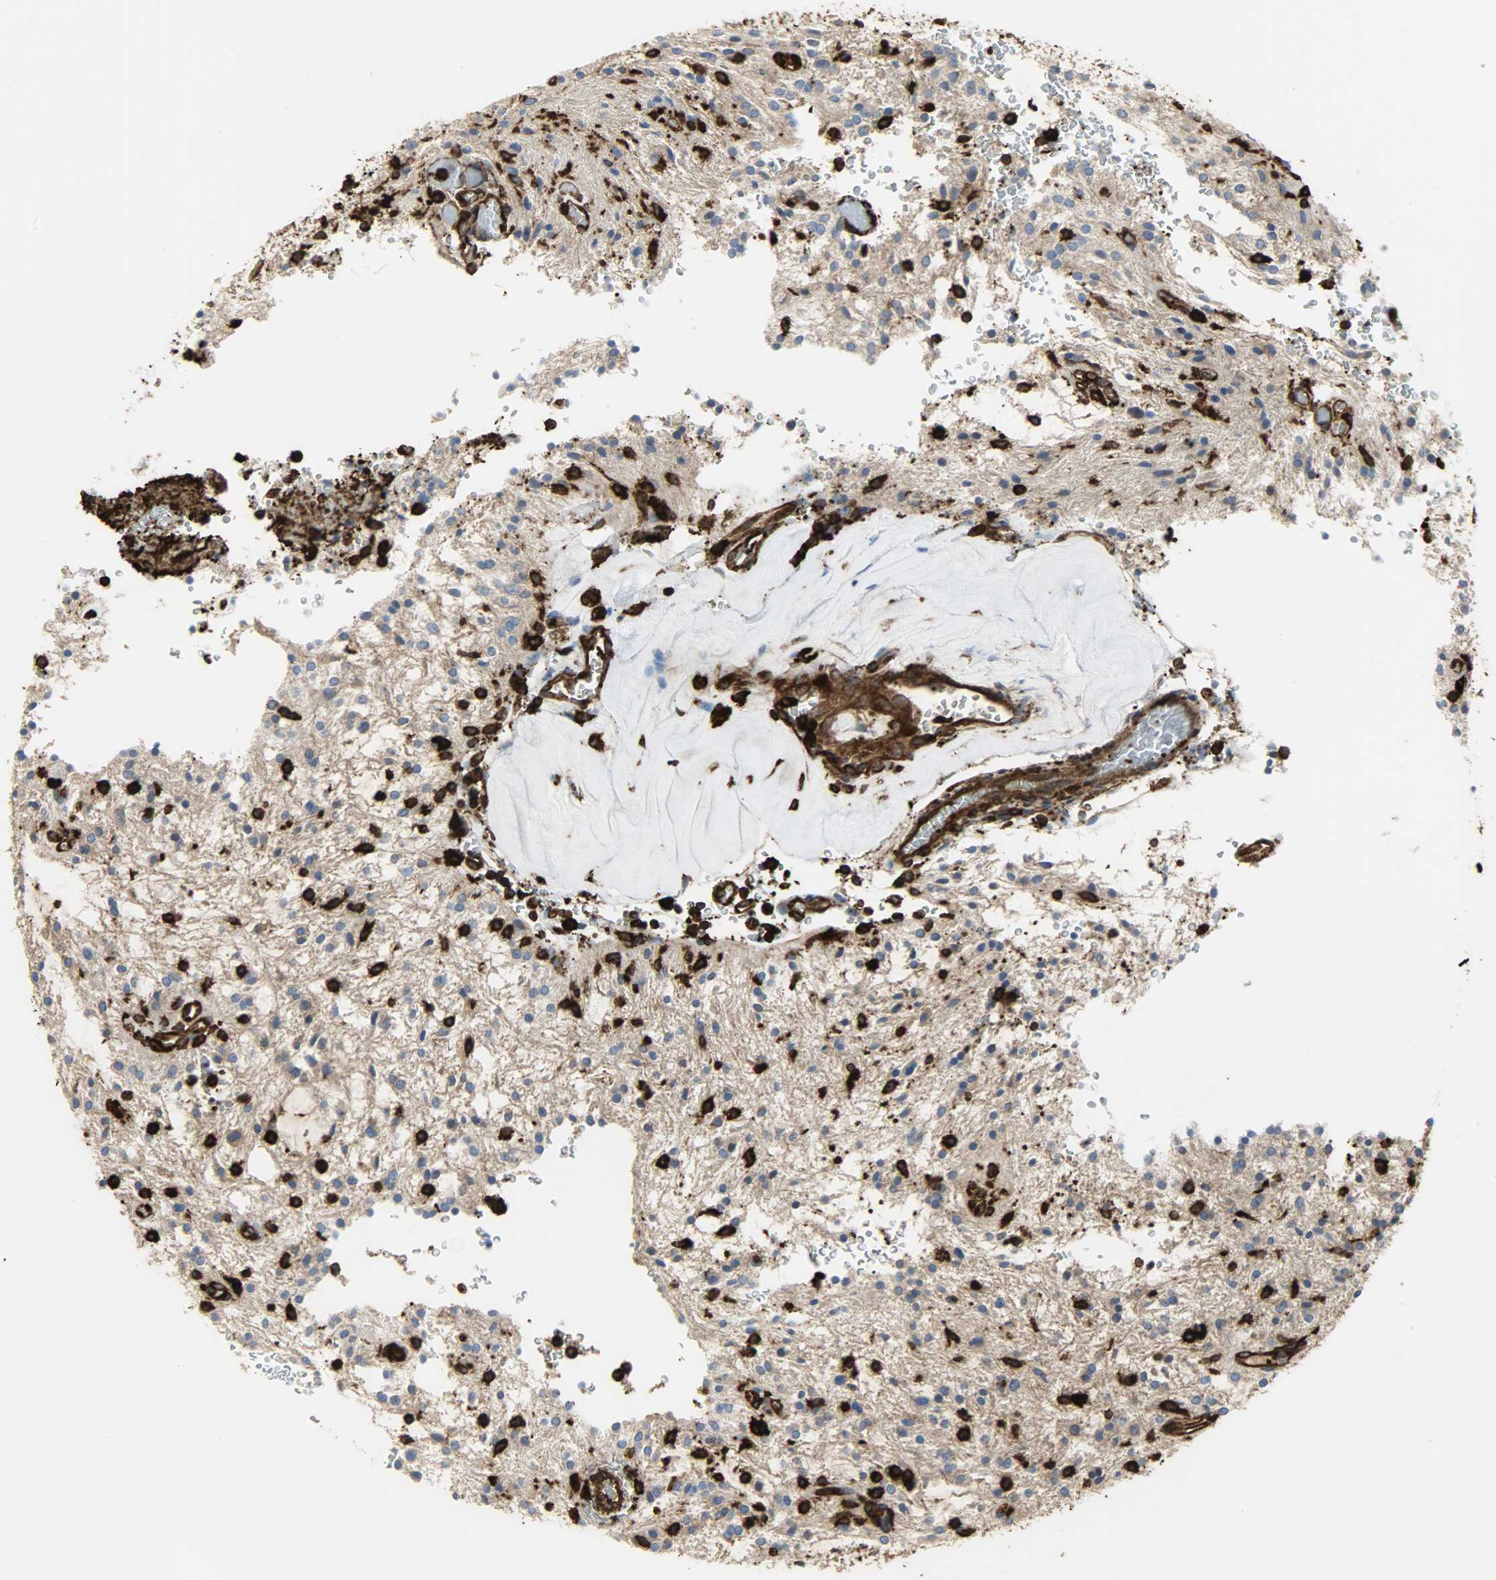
{"staining": {"intensity": "moderate", "quantity": ">75%", "location": "cytoplasmic/membranous"}, "tissue": "glioma", "cell_type": "Tumor cells", "image_type": "cancer", "snomed": [{"axis": "morphology", "description": "Glioma, malignant, NOS"}, {"axis": "topography", "description": "Cerebellum"}], "caption": "Approximately >75% of tumor cells in human glioma reveal moderate cytoplasmic/membranous protein staining as visualized by brown immunohistochemical staining.", "gene": "VASP", "patient": {"sex": "female", "age": 10}}